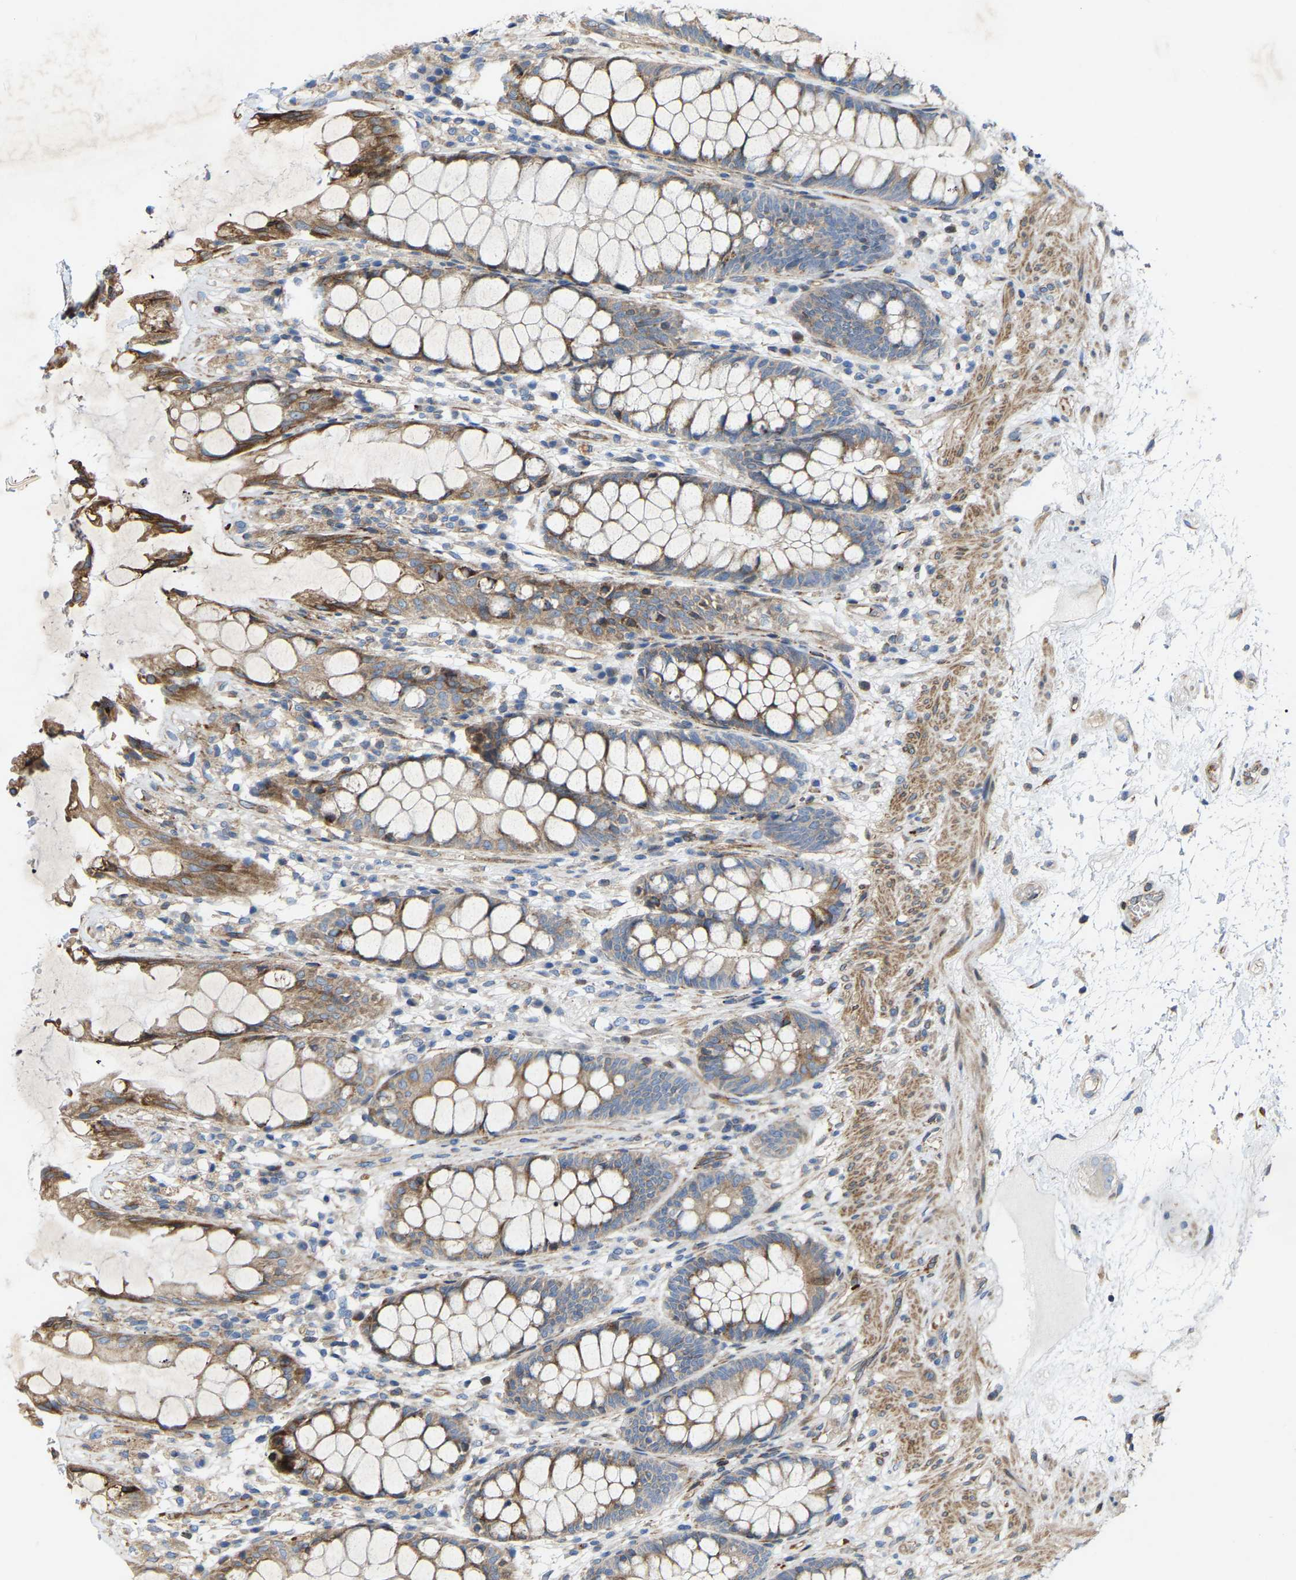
{"staining": {"intensity": "strong", "quantity": ">75%", "location": "cytoplasmic/membranous"}, "tissue": "rectum", "cell_type": "Glandular cells", "image_type": "normal", "snomed": [{"axis": "morphology", "description": "Normal tissue, NOS"}, {"axis": "topography", "description": "Rectum"}], "caption": "Immunohistochemistry (IHC) of benign human rectum demonstrates high levels of strong cytoplasmic/membranous positivity in approximately >75% of glandular cells. (DAB (3,3'-diaminobenzidine) IHC, brown staining for protein, blue staining for nuclei).", "gene": "TOR1B", "patient": {"sex": "male", "age": 64}}